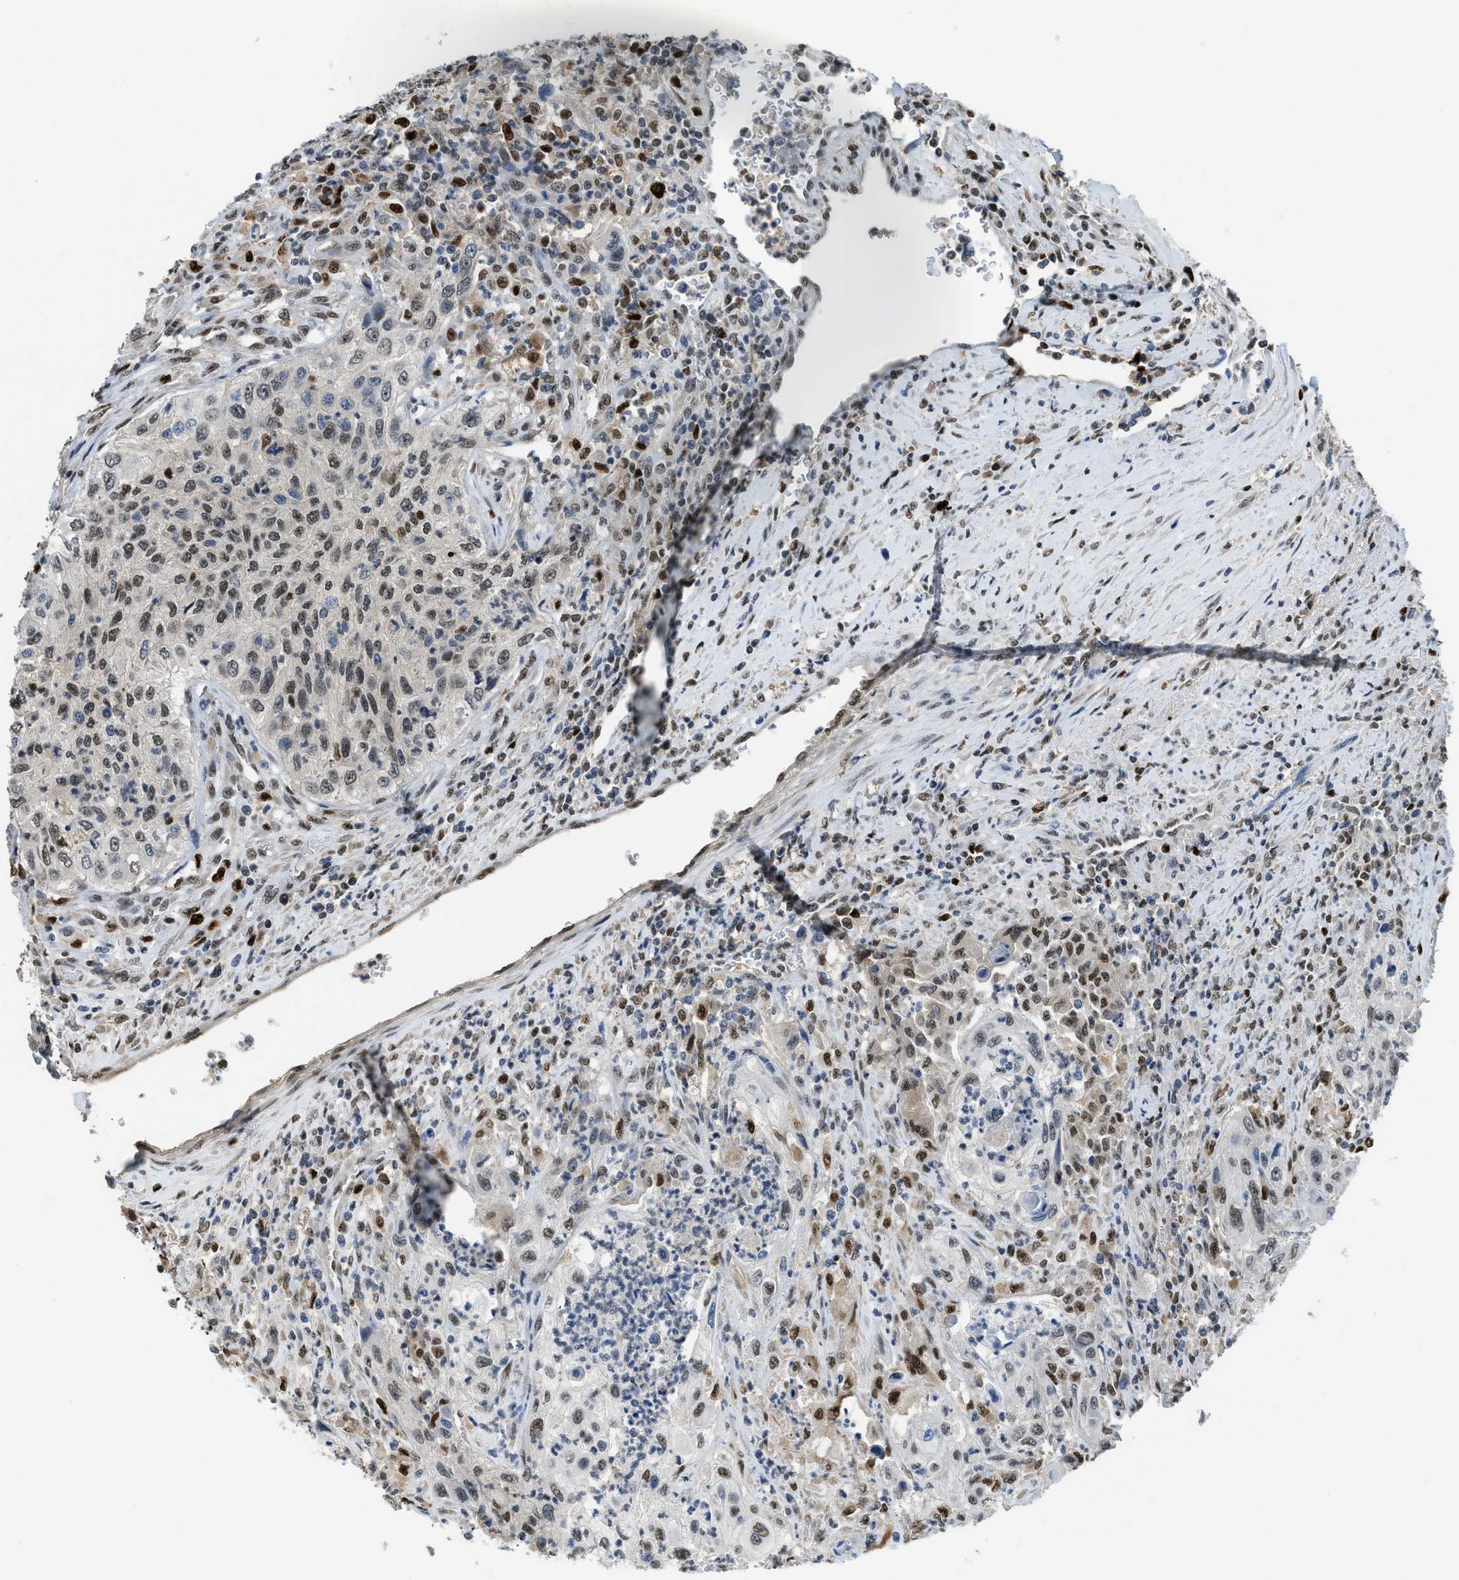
{"staining": {"intensity": "moderate", "quantity": "<25%", "location": "nuclear"}, "tissue": "urothelial cancer", "cell_type": "Tumor cells", "image_type": "cancer", "snomed": [{"axis": "morphology", "description": "Urothelial carcinoma, High grade"}, {"axis": "topography", "description": "Urinary bladder"}], "caption": "Protein positivity by immunohistochemistry (IHC) displays moderate nuclear positivity in about <25% of tumor cells in urothelial cancer. (brown staining indicates protein expression, while blue staining denotes nuclei).", "gene": "ALX1", "patient": {"sex": "female", "age": 60}}